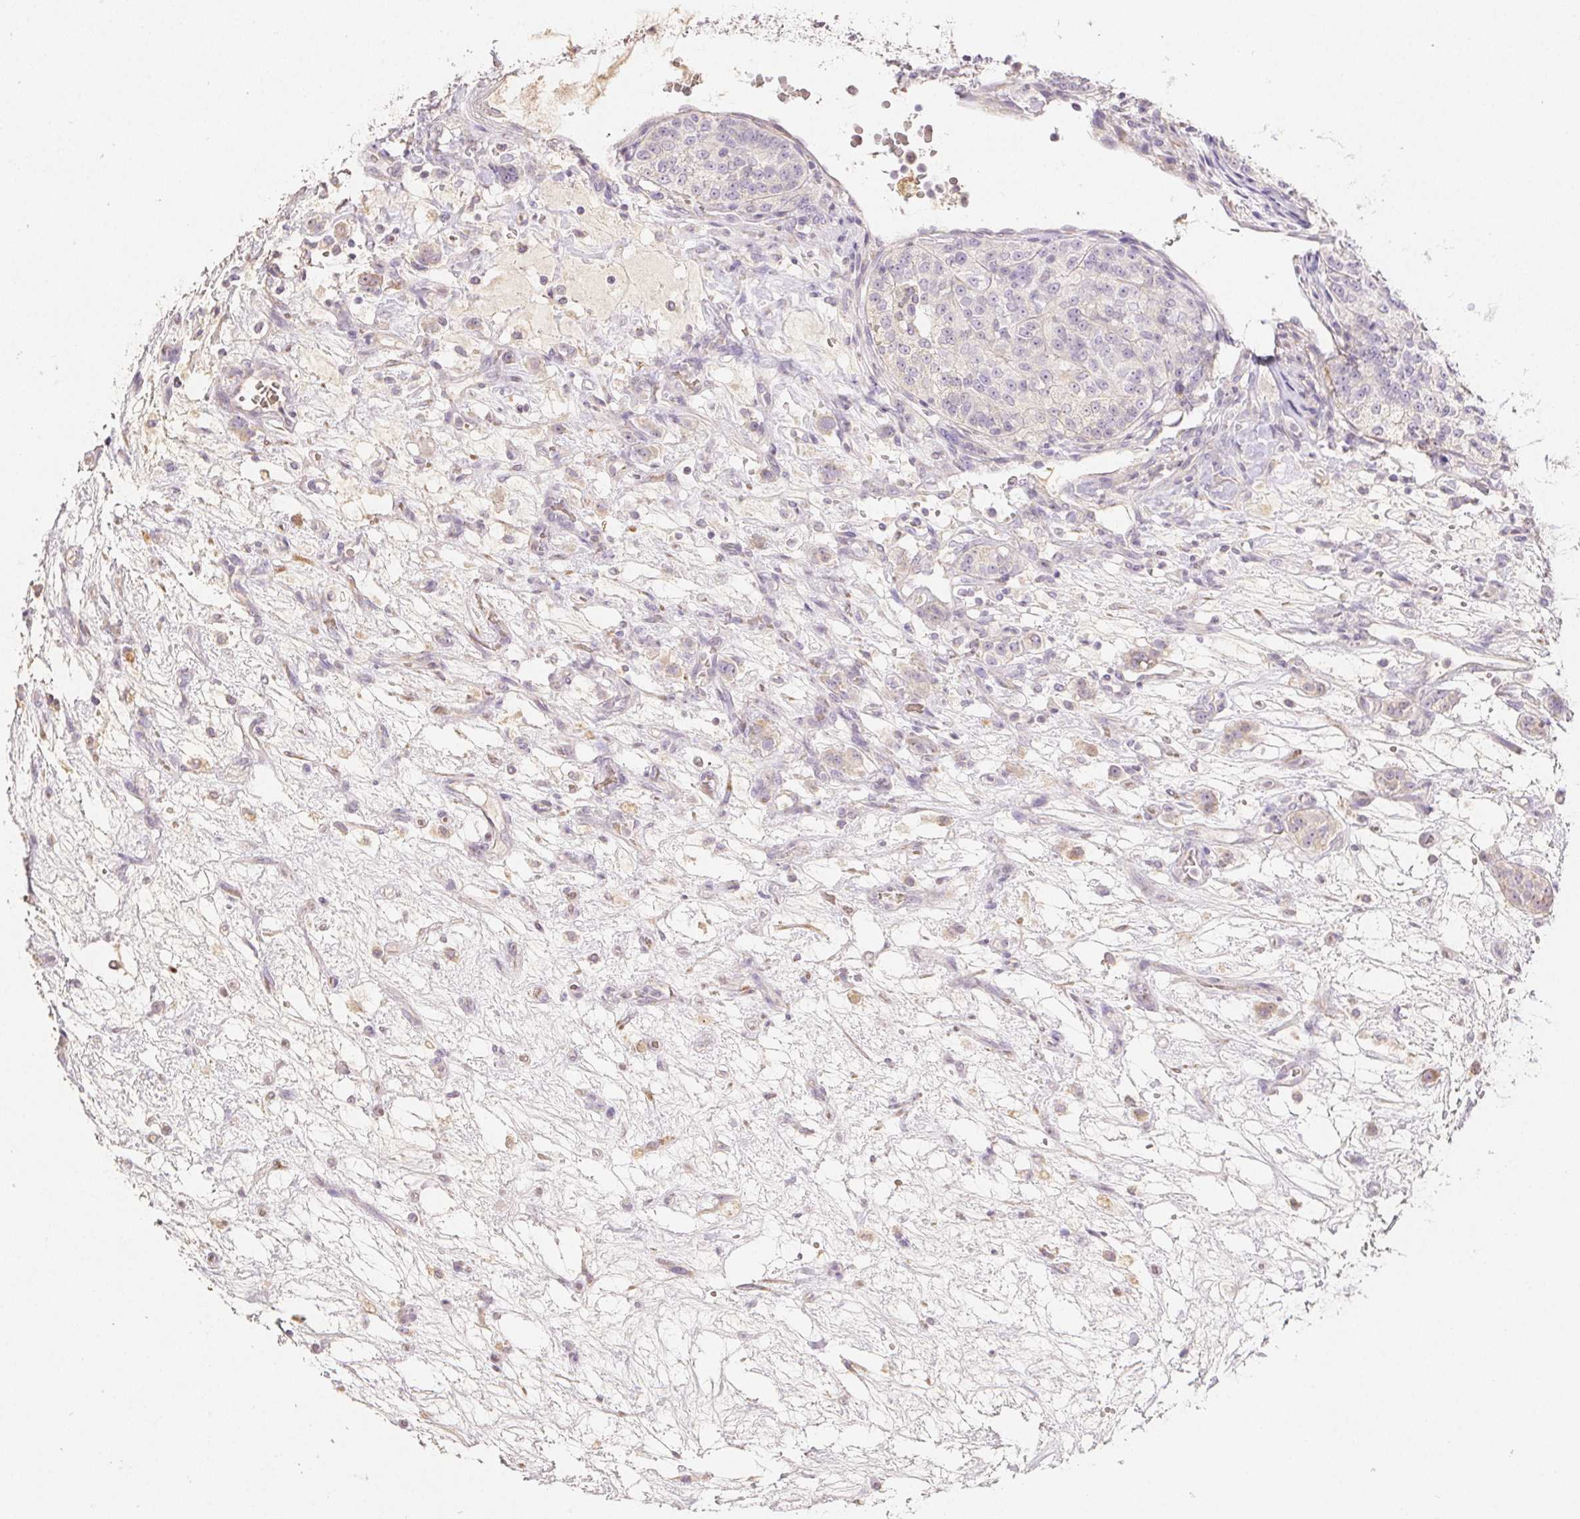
{"staining": {"intensity": "negative", "quantity": "none", "location": "none"}, "tissue": "renal cancer", "cell_type": "Tumor cells", "image_type": "cancer", "snomed": [{"axis": "morphology", "description": "Adenocarcinoma, NOS"}, {"axis": "topography", "description": "Kidney"}], "caption": "A high-resolution micrograph shows immunohistochemistry staining of adenocarcinoma (renal), which exhibits no significant positivity in tumor cells.", "gene": "ACVR1B", "patient": {"sex": "female", "age": 63}}